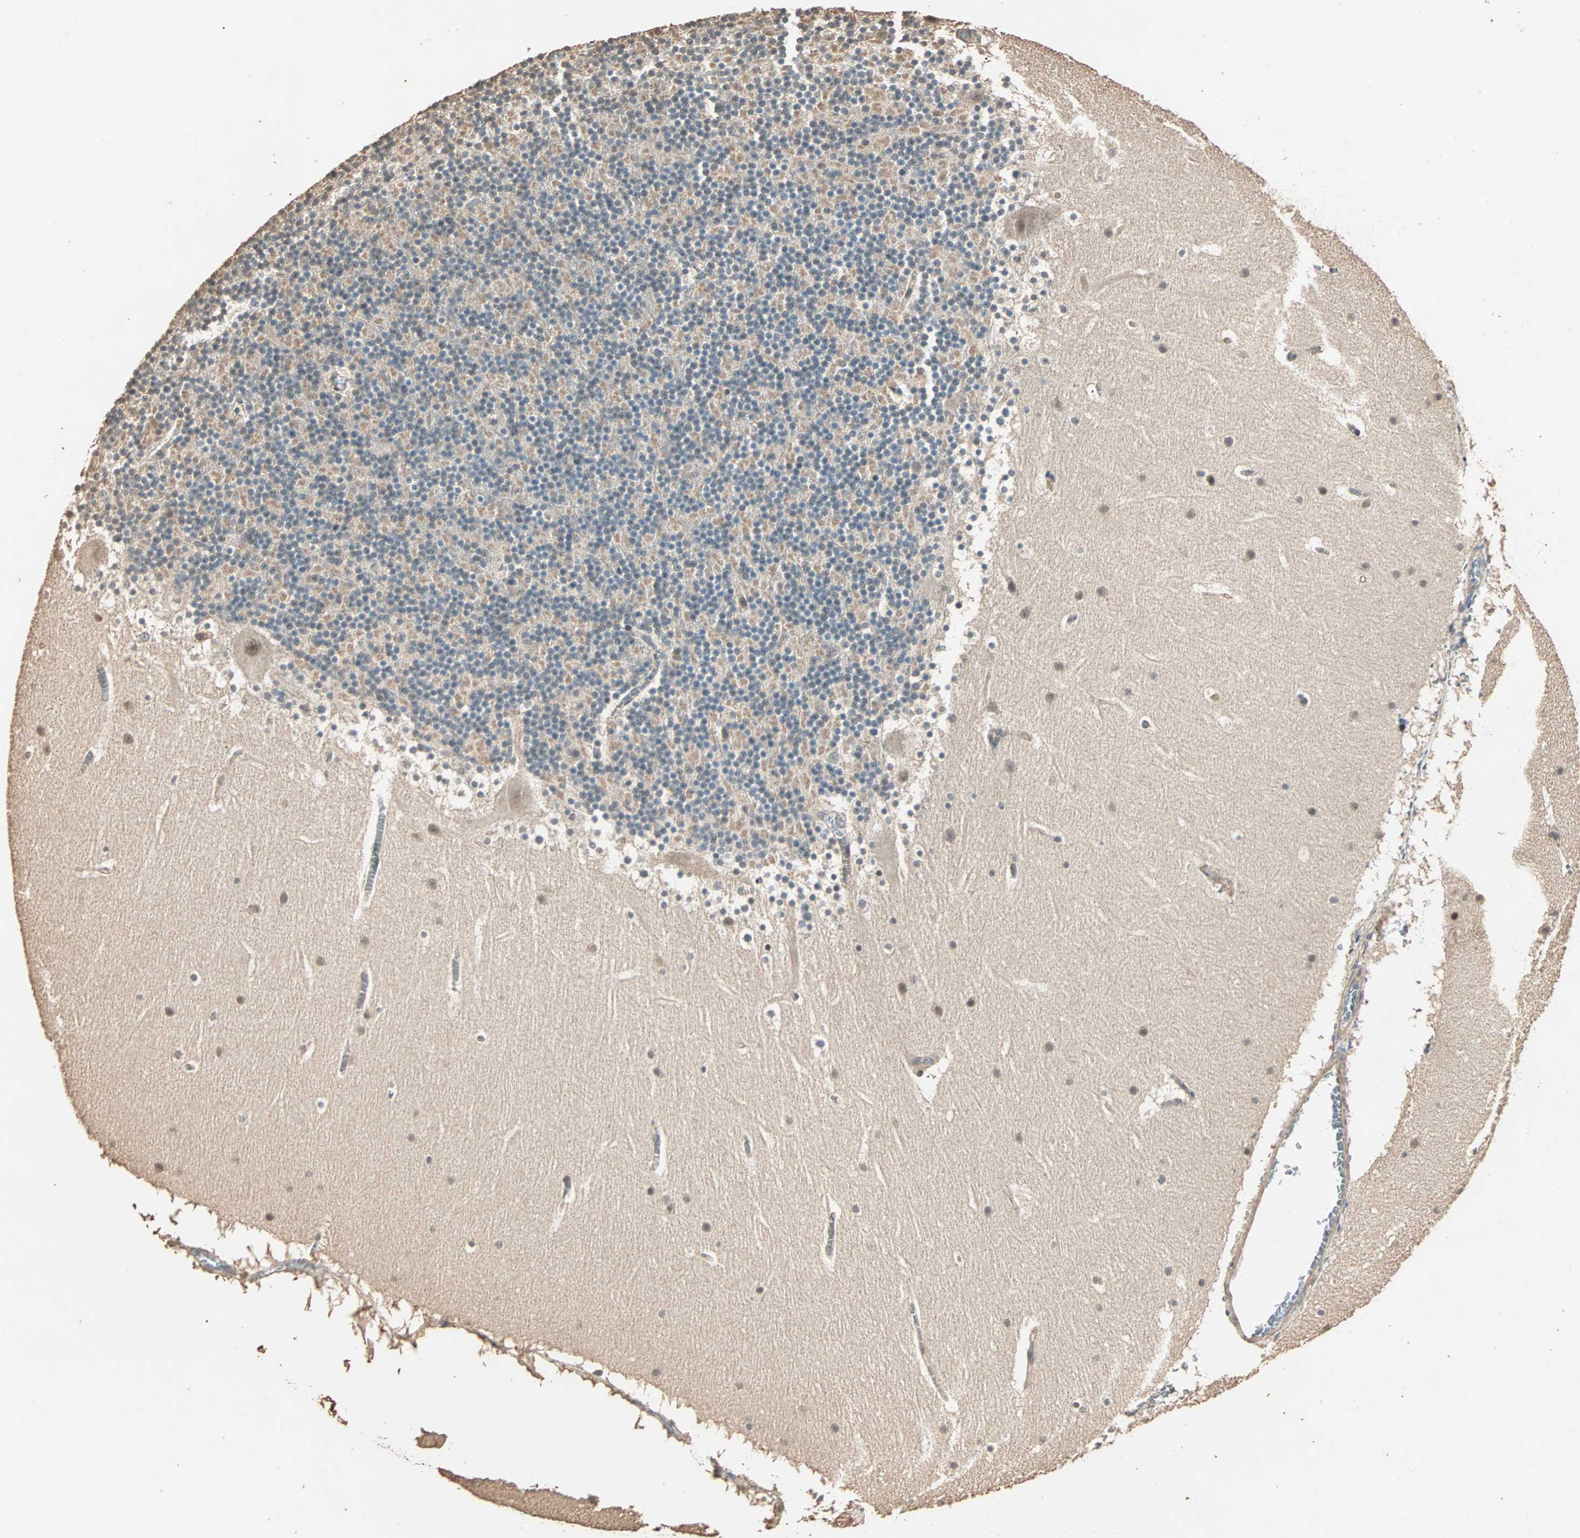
{"staining": {"intensity": "moderate", "quantity": "25%-75%", "location": "cytoplasmic/membranous,nuclear"}, "tissue": "cerebellum", "cell_type": "Cells in granular layer", "image_type": "normal", "snomed": [{"axis": "morphology", "description": "Normal tissue, NOS"}, {"axis": "topography", "description": "Cerebellum"}], "caption": "Protein positivity by immunohistochemistry reveals moderate cytoplasmic/membranous,nuclear staining in approximately 25%-75% of cells in granular layer in normal cerebellum. (DAB = brown stain, brightfield microscopy at high magnification).", "gene": "ZBTB33", "patient": {"sex": "male", "age": 45}}